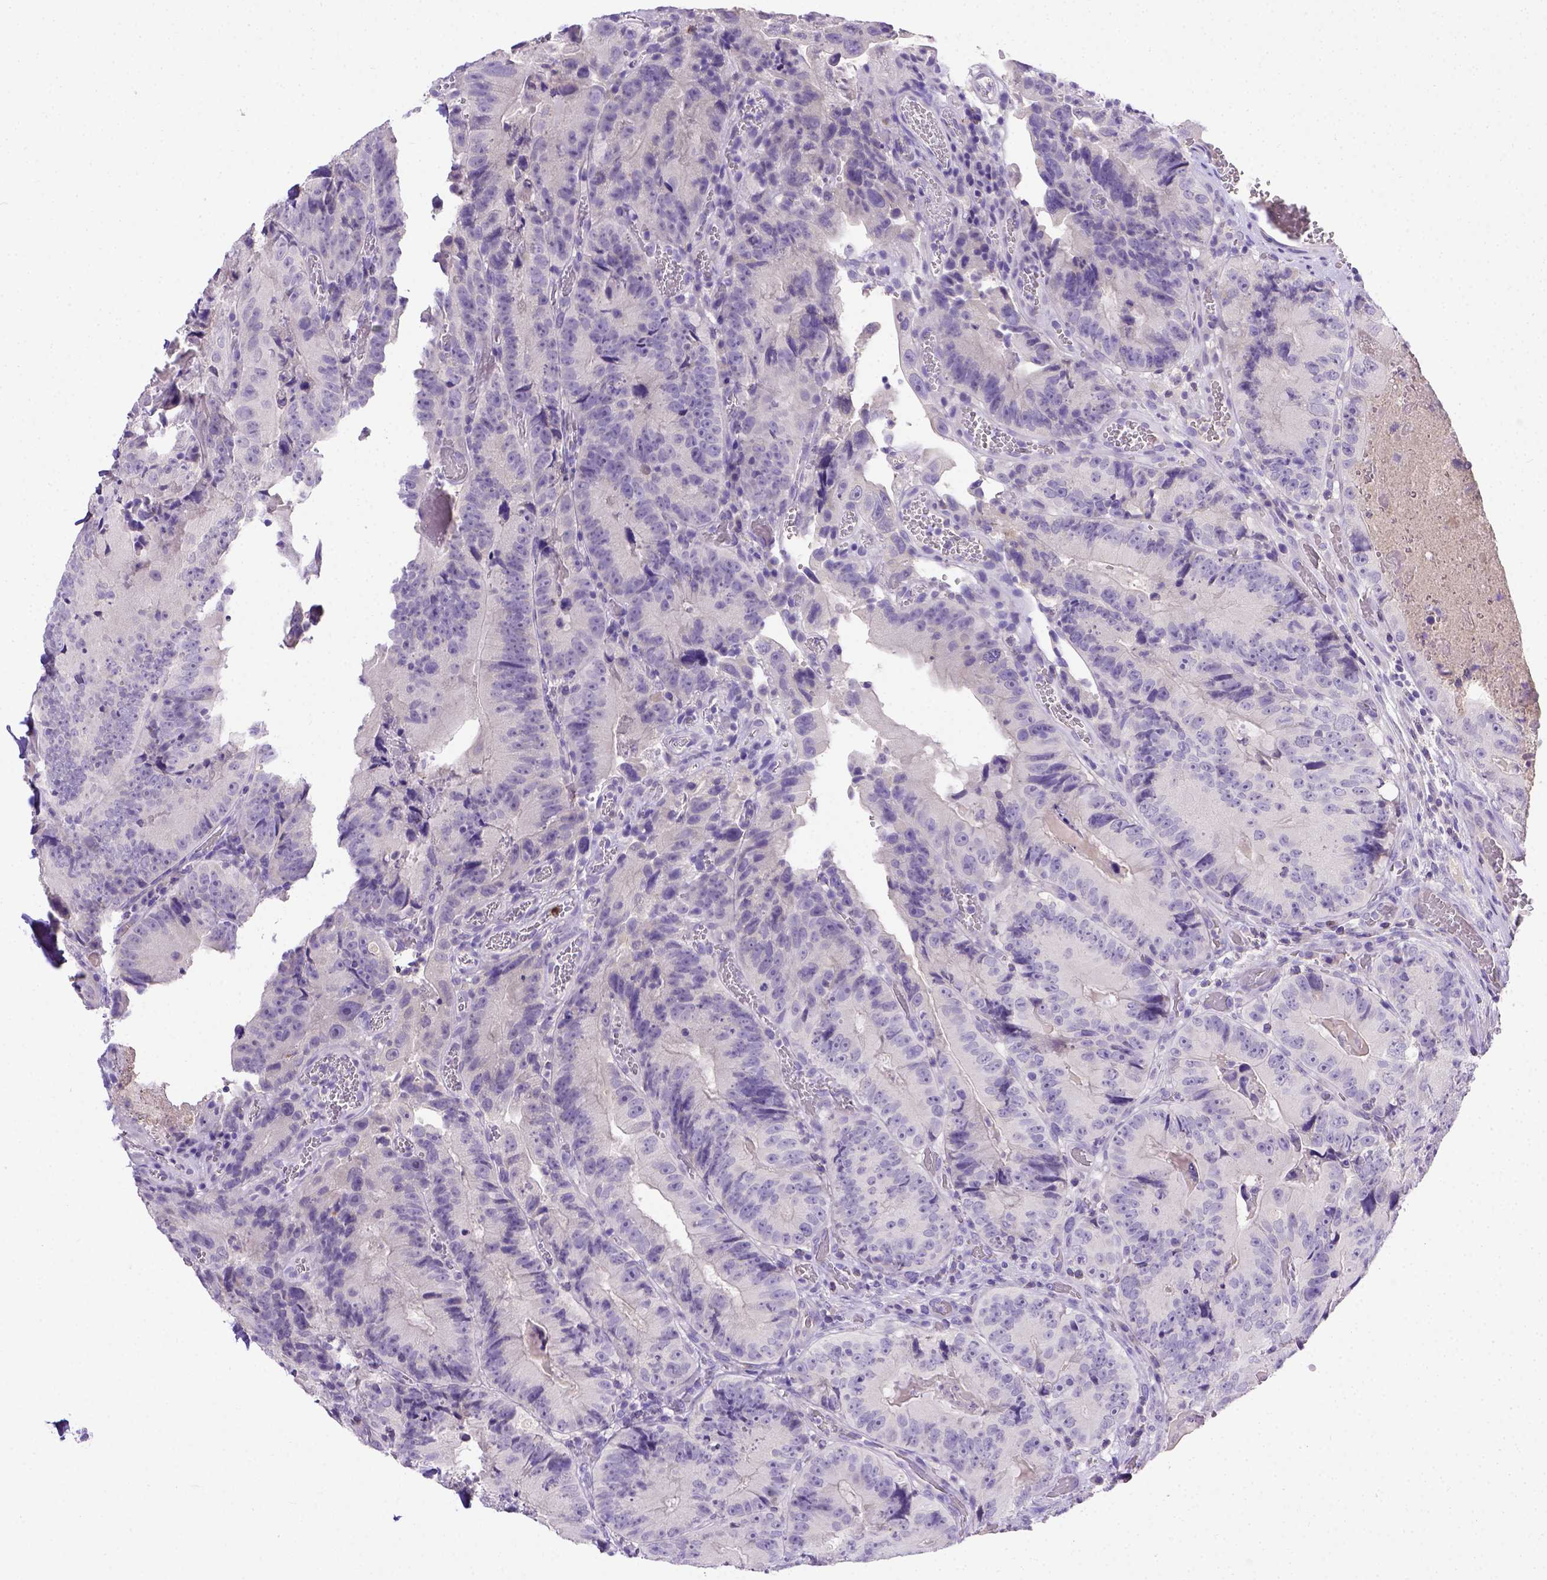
{"staining": {"intensity": "negative", "quantity": "none", "location": "none"}, "tissue": "colorectal cancer", "cell_type": "Tumor cells", "image_type": "cancer", "snomed": [{"axis": "morphology", "description": "Adenocarcinoma, NOS"}, {"axis": "topography", "description": "Colon"}], "caption": "DAB immunohistochemical staining of human colorectal cancer reveals no significant staining in tumor cells. The staining is performed using DAB (3,3'-diaminobenzidine) brown chromogen with nuclei counter-stained in using hematoxylin.", "gene": "B3GAT1", "patient": {"sex": "female", "age": 86}}